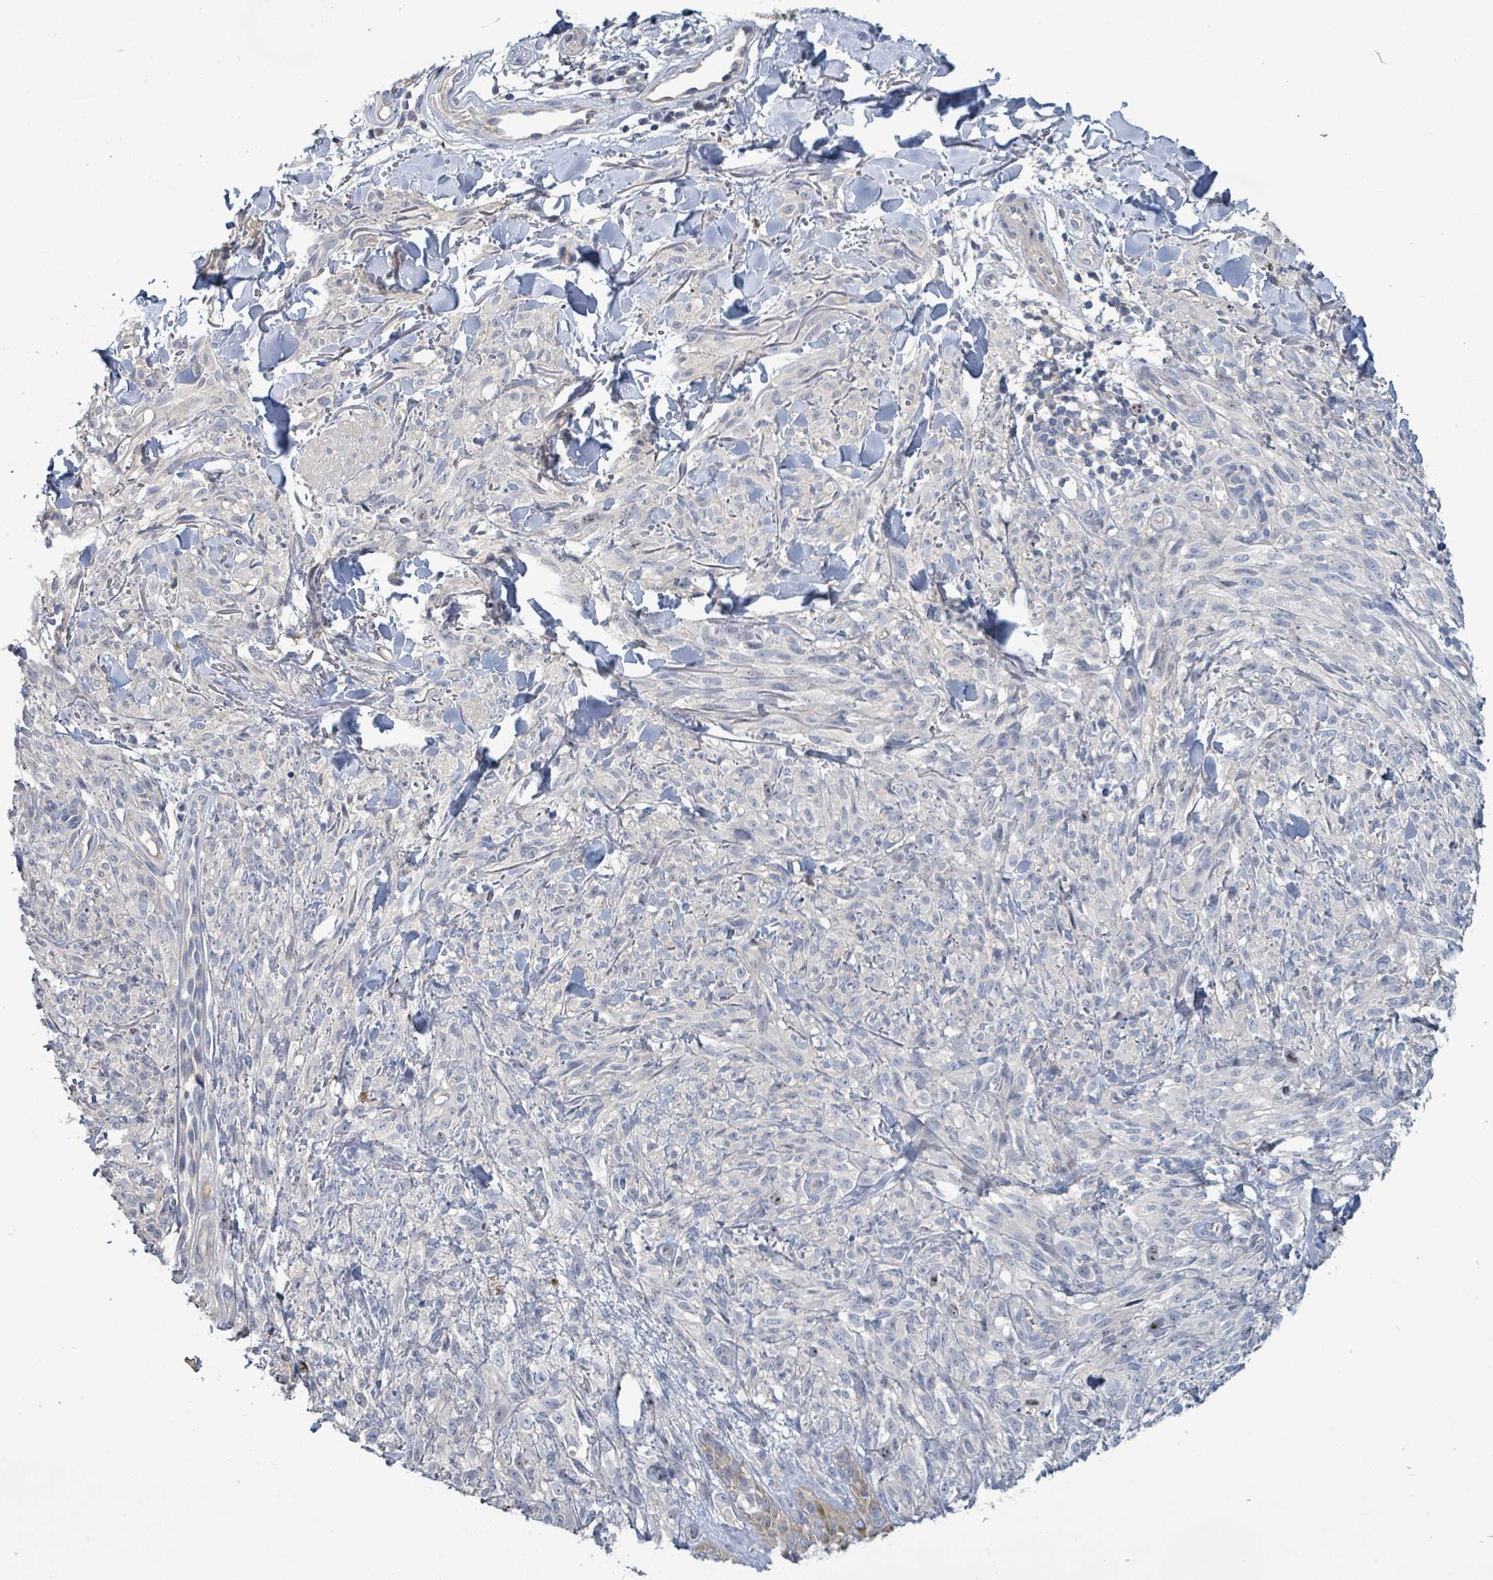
{"staining": {"intensity": "negative", "quantity": "none", "location": "none"}, "tissue": "melanoma", "cell_type": "Tumor cells", "image_type": "cancer", "snomed": [{"axis": "morphology", "description": "Malignant melanoma, NOS"}, {"axis": "topography", "description": "Skin of forearm"}], "caption": "This photomicrograph is of malignant melanoma stained with IHC to label a protein in brown with the nuclei are counter-stained blue. There is no staining in tumor cells. Nuclei are stained in blue.", "gene": "KRAS", "patient": {"sex": "female", "age": 65}}